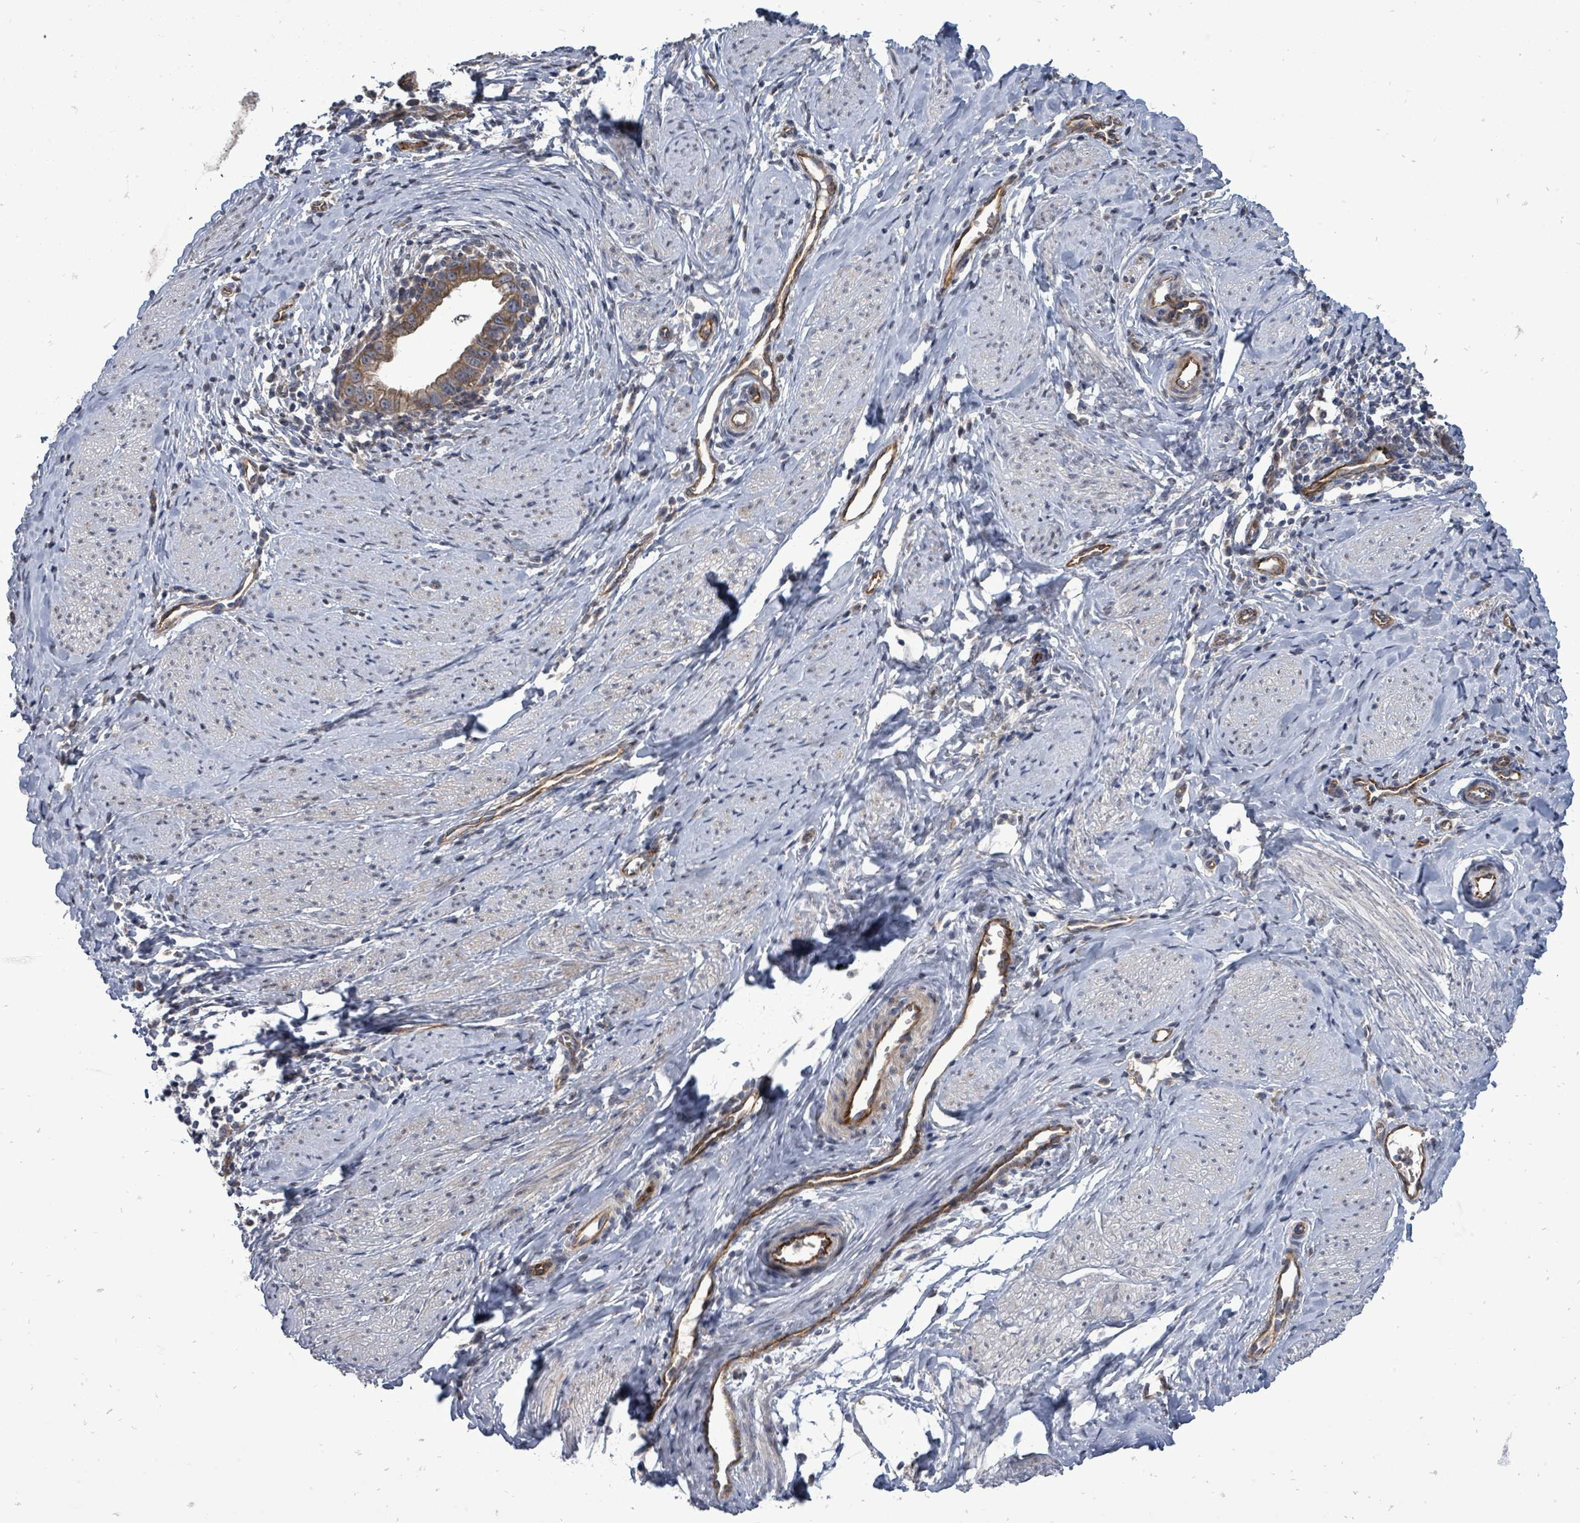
{"staining": {"intensity": "moderate", "quantity": ">75%", "location": "cytoplasmic/membranous"}, "tissue": "cervical cancer", "cell_type": "Tumor cells", "image_type": "cancer", "snomed": [{"axis": "morphology", "description": "Adenocarcinoma, NOS"}, {"axis": "topography", "description": "Cervix"}], "caption": "Tumor cells reveal moderate cytoplasmic/membranous expression in approximately >75% of cells in cervical cancer (adenocarcinoma).", "gene": "RALGAPB", "patient": {"sex": "female", "age": 36}}